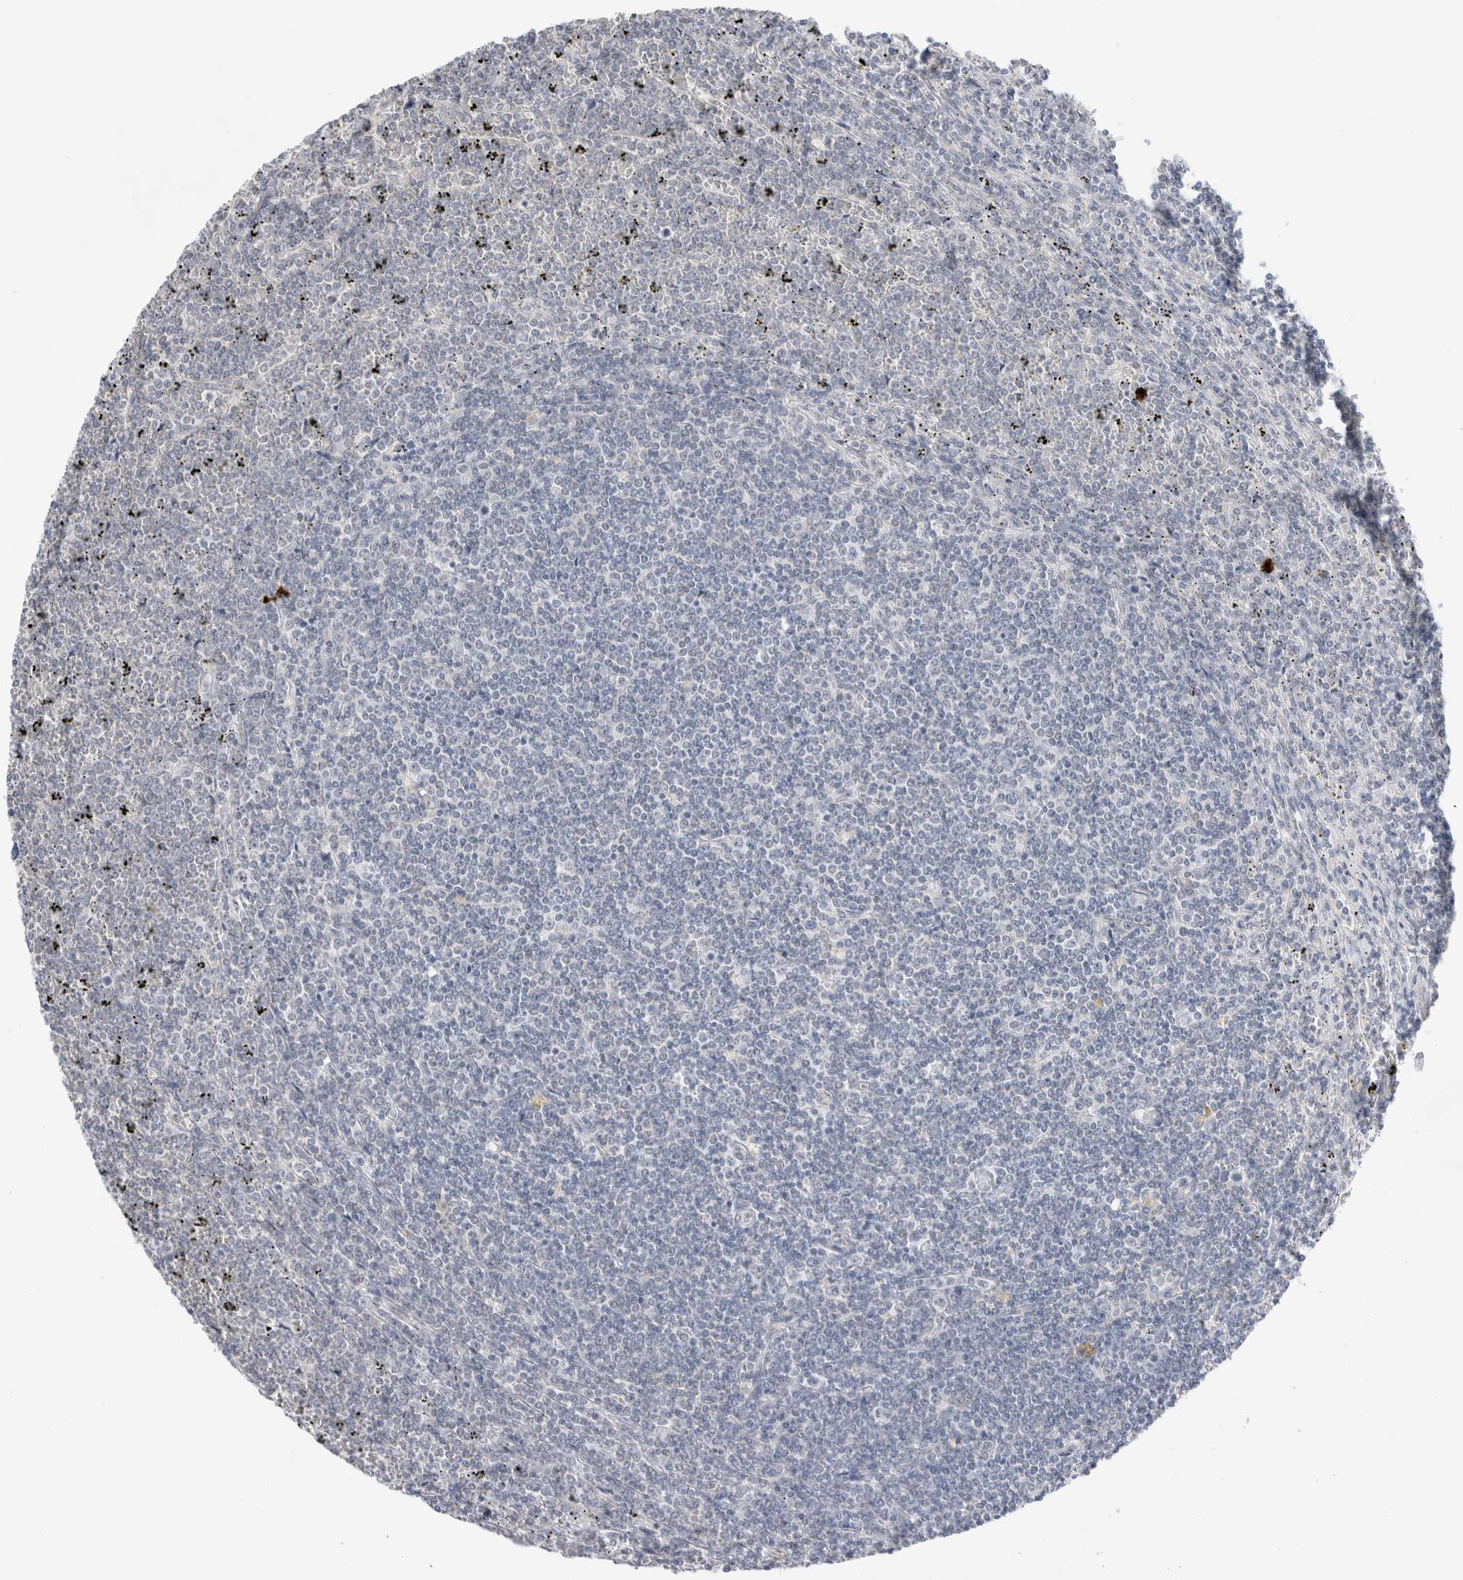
{"staining": {"intensity": "negative", "quantity": "none", "location": "none"}, "tissue": "lymphoma", "cell_type": "Tumor cells", "image_type": "cancer", "snomed": [{"axis": "morphology", "description": "Malignant lymphoma, non-Hodgkin's type, Low grade"}, {"axis": "topography", "description": "Spleen"}], "caption": "Image shows no protein positivity in tumor cells of lymphoma tissue.", "gene": "SLC22A12", "patient": {"sex": "female", "age": 19}}